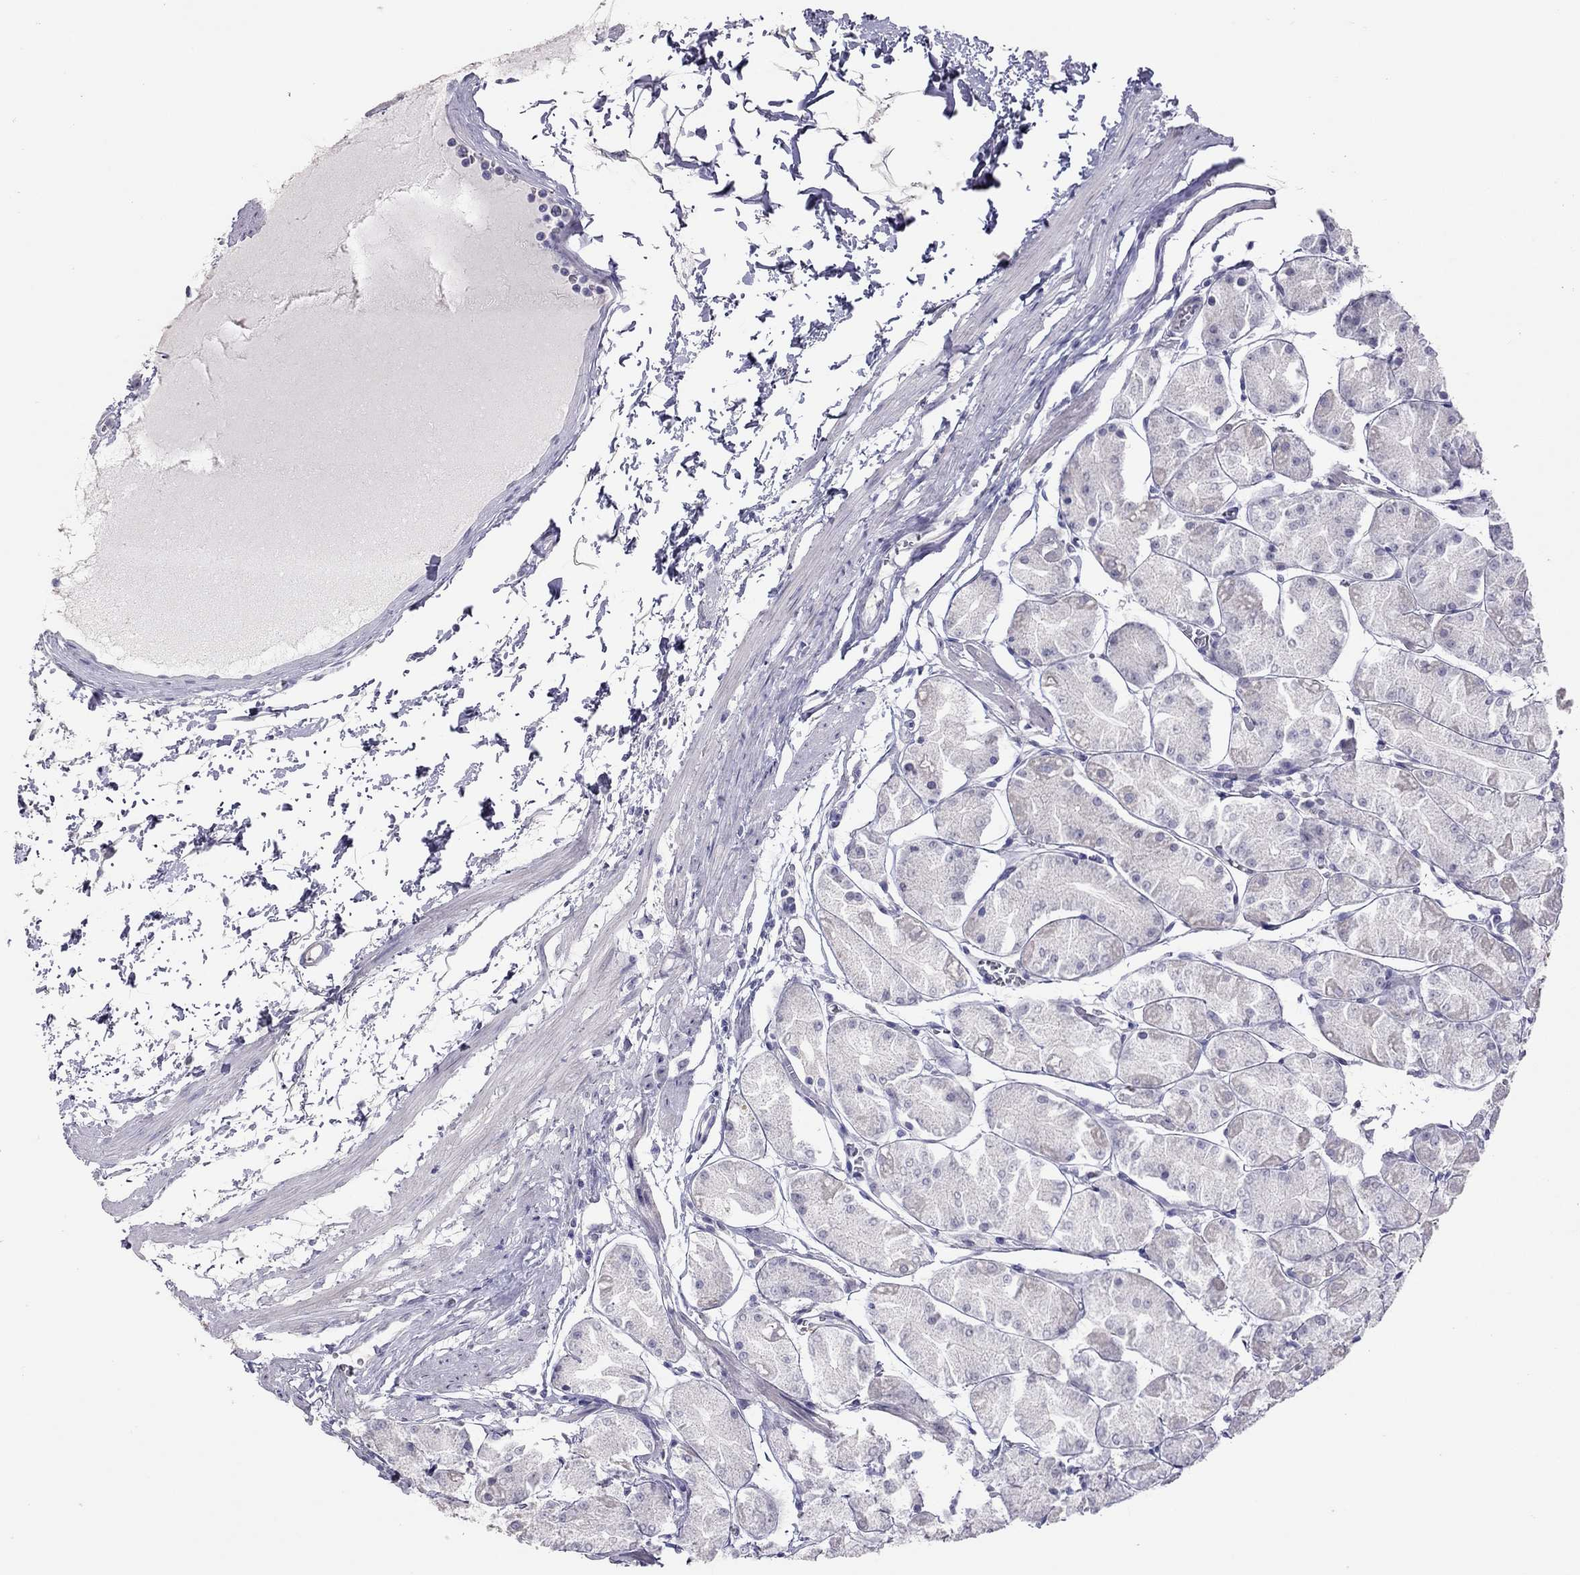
{"staining": {"intensity": "negative", "quantity": "none", "location": "none"}, "tissue": "stomach", "cell_type": "Glandular cells", "image_type": "normal", "snomed": [{"axis": "morphology", "description": "Normal tissue, NOS"}, {"axis": "topography", "description": "Stomach, upper"}], "caption": "Immunohistochemical staining of normal human stomach shows no significant positivity in glandular cells.", "gene": "MUC16", "patient": {"sex": "male", "age": 60}}